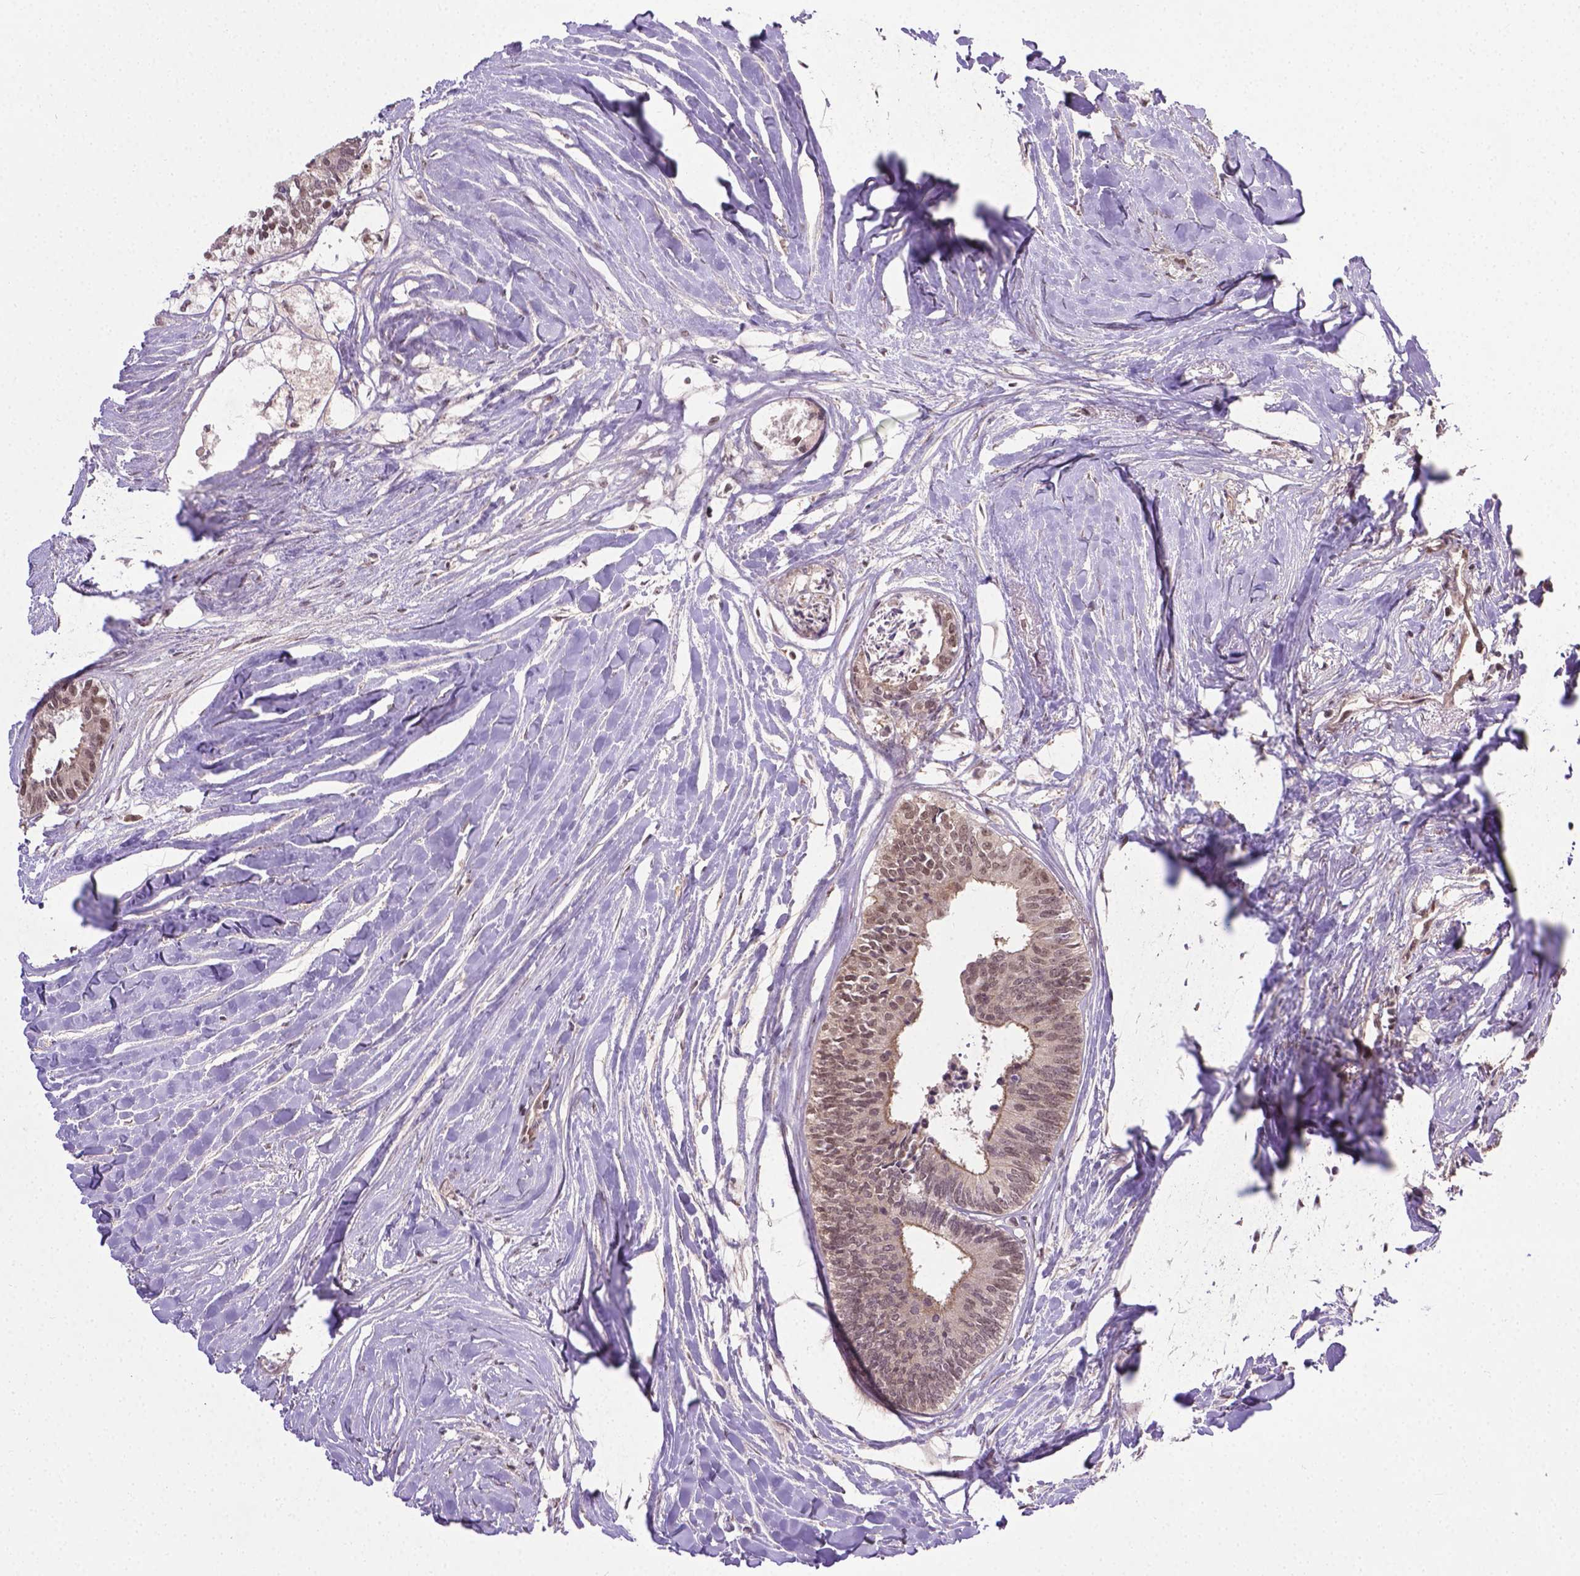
{"staining": {"intensity": "moderate", "quantity": ">75%", "location": "cytoplasmic/membranous,nuclear"}, "tissue": "colorectal cancer", "cell_type": "Tumor cells", "image_type": "cancer", "snomed": [{"axis": "morphology", "description": "Adenocarcinoma, NOS"}, {"axis": "topography", "description": "Colon"}, {"axis": "topography", "description": "Rectum"}], "caption": "Protein expression analysis of adenocarcinoma (colorectal) shows moderate cytoplasmic/membranous and nuclear staining in approximately >75% of tumor cells. The protein of interest is shown in brown color, while the nuclei are stained blue.", "gene": "ANKRD54", "patient": {"sex": "male", "age": 57}}